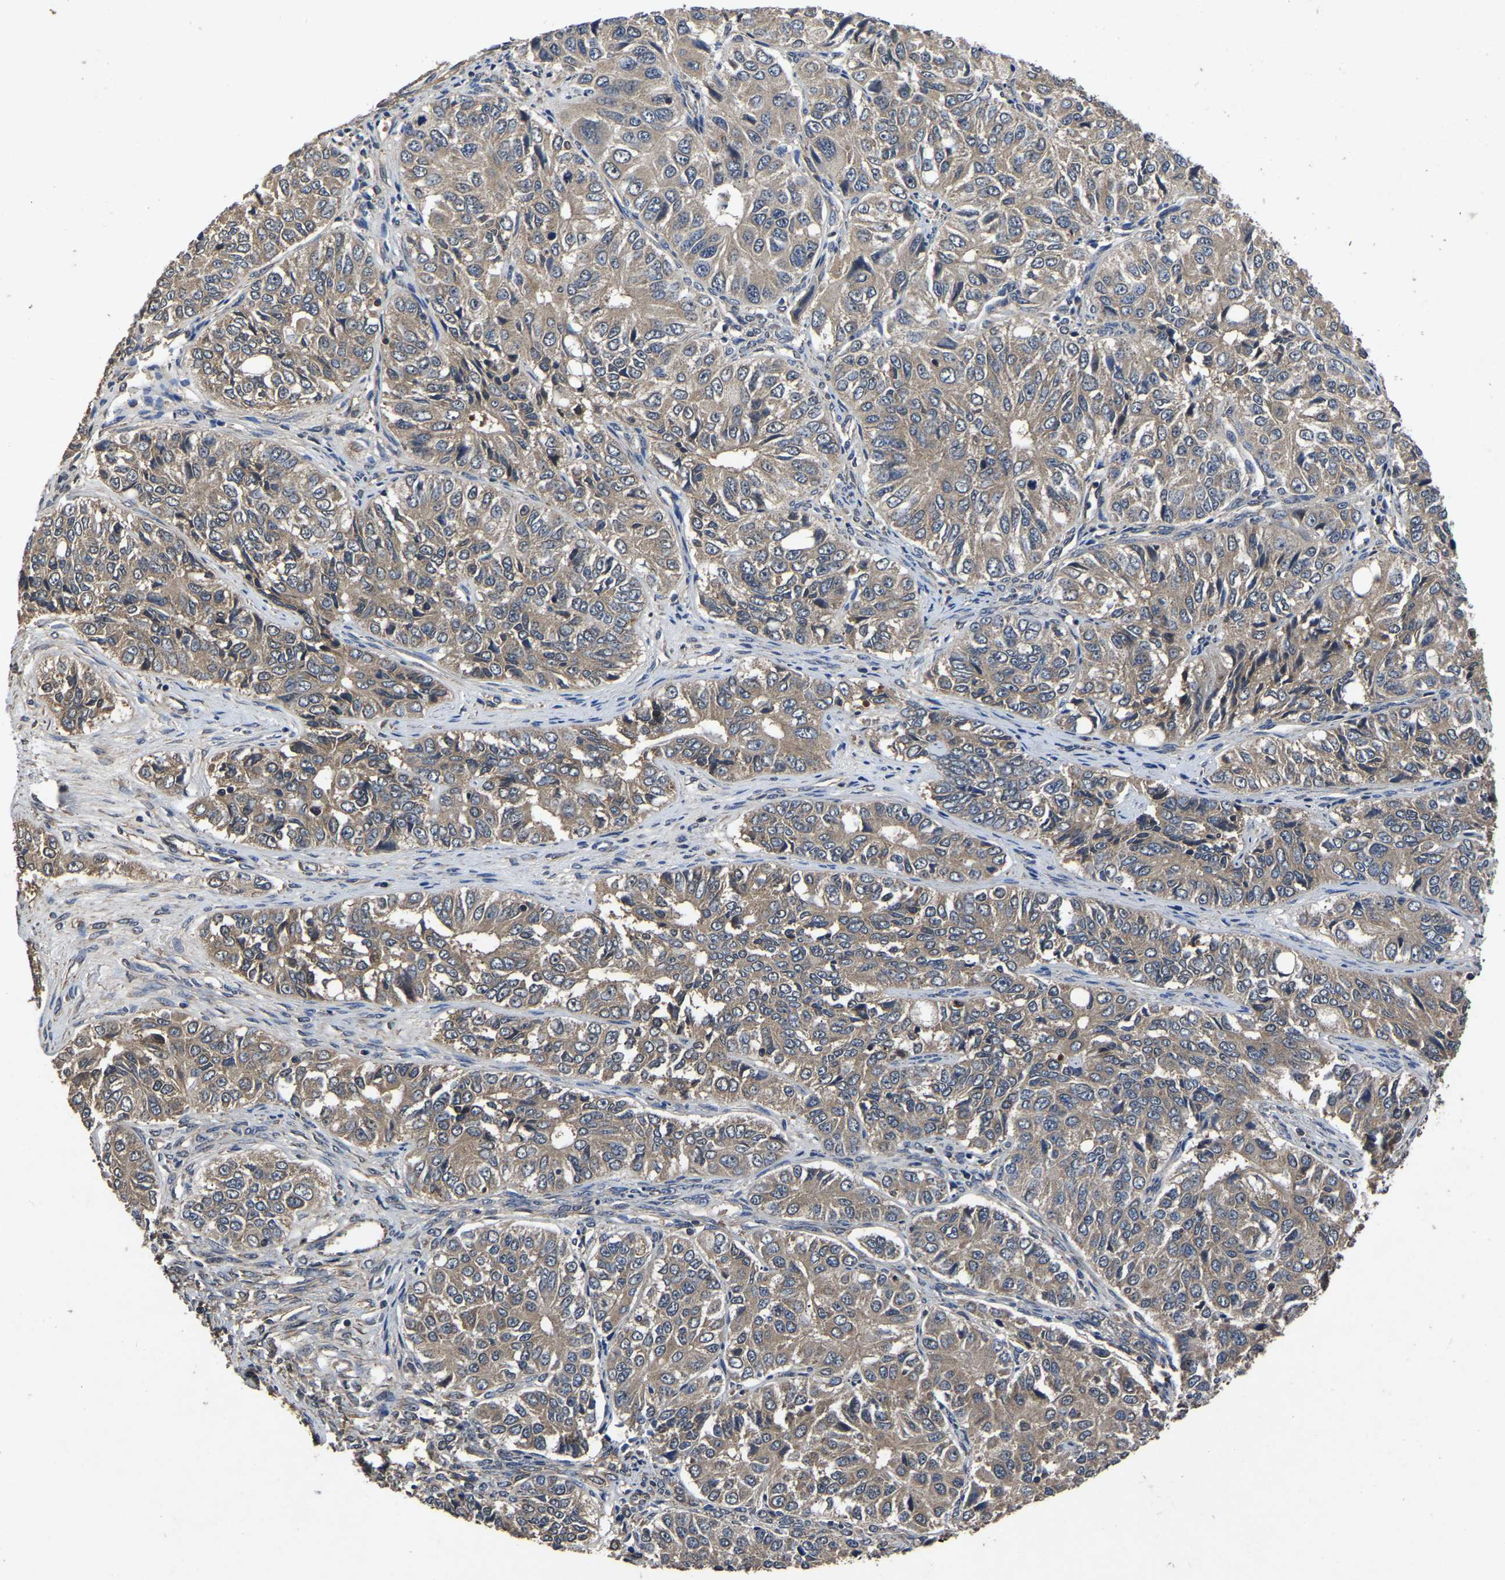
{"staining": {"intensity": "moderate", "quantity": ">75%", "location": "cytoplasmic/membranous"}, "tissue": "ovarian cancer", "cell_type": "Tumor cells", "image_type": "cancer", "snomed": [{"axis": "morphology", "description": "Carcinoma, endometroid"}, {"axis": "topography", "description": "Ovary"}], "caption": "Human ovarian endometroid carcinoma stained for a protein (brown) displays moderate cytoplasmic/membranous positive expression in approximately >75% of tumor cells.", "gene": "CRYZL1", "patient": {"sex": "female", "age": 51}}